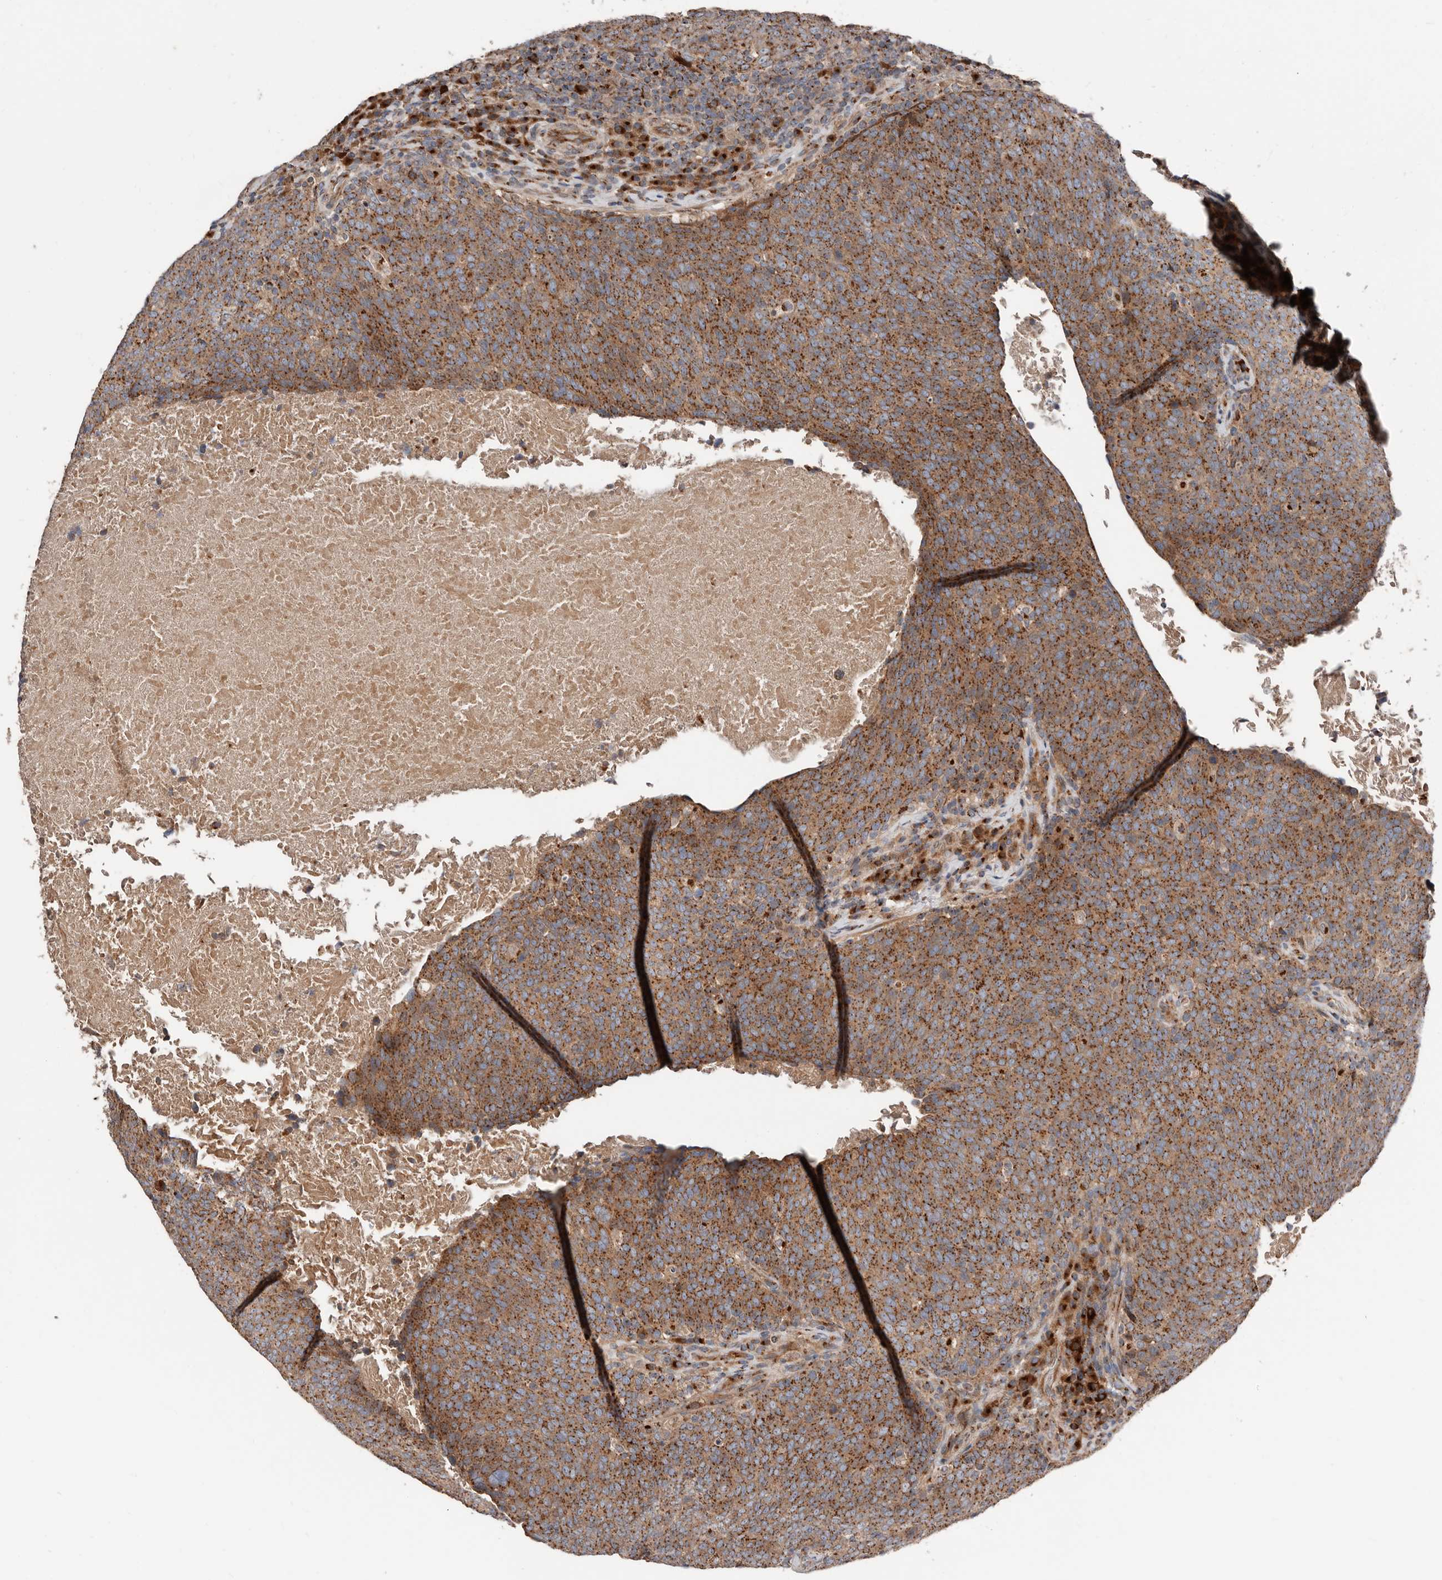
{"staining": {"intensity": "strong", "quantity": ">75%", "location": "cytoplasmic/membranous"}, "tissue": "head and neck cancer", "cell_type": "Tumor cells", "image_type": "cancer", "snomed": [{"axis": "morphology", "description": "Squamous cell carcinoma, NOS"}, {"axis": "morphology", "description": "Squamous cell carcinoma, metastatic, NOS"}, {"axis": "topography", "description": "Lymph node"}, {"axis": "topography", "description": "Head-Neck"}], "caption": "Squamous cell carcinoma (head and neck) stained for a protein (brown) demonstrates strong cytoplasmic/membranous positive expression in approximately >75% of tumor cells.", "gene": "COG1", "patient": {"sex": "male", "age": 62}}